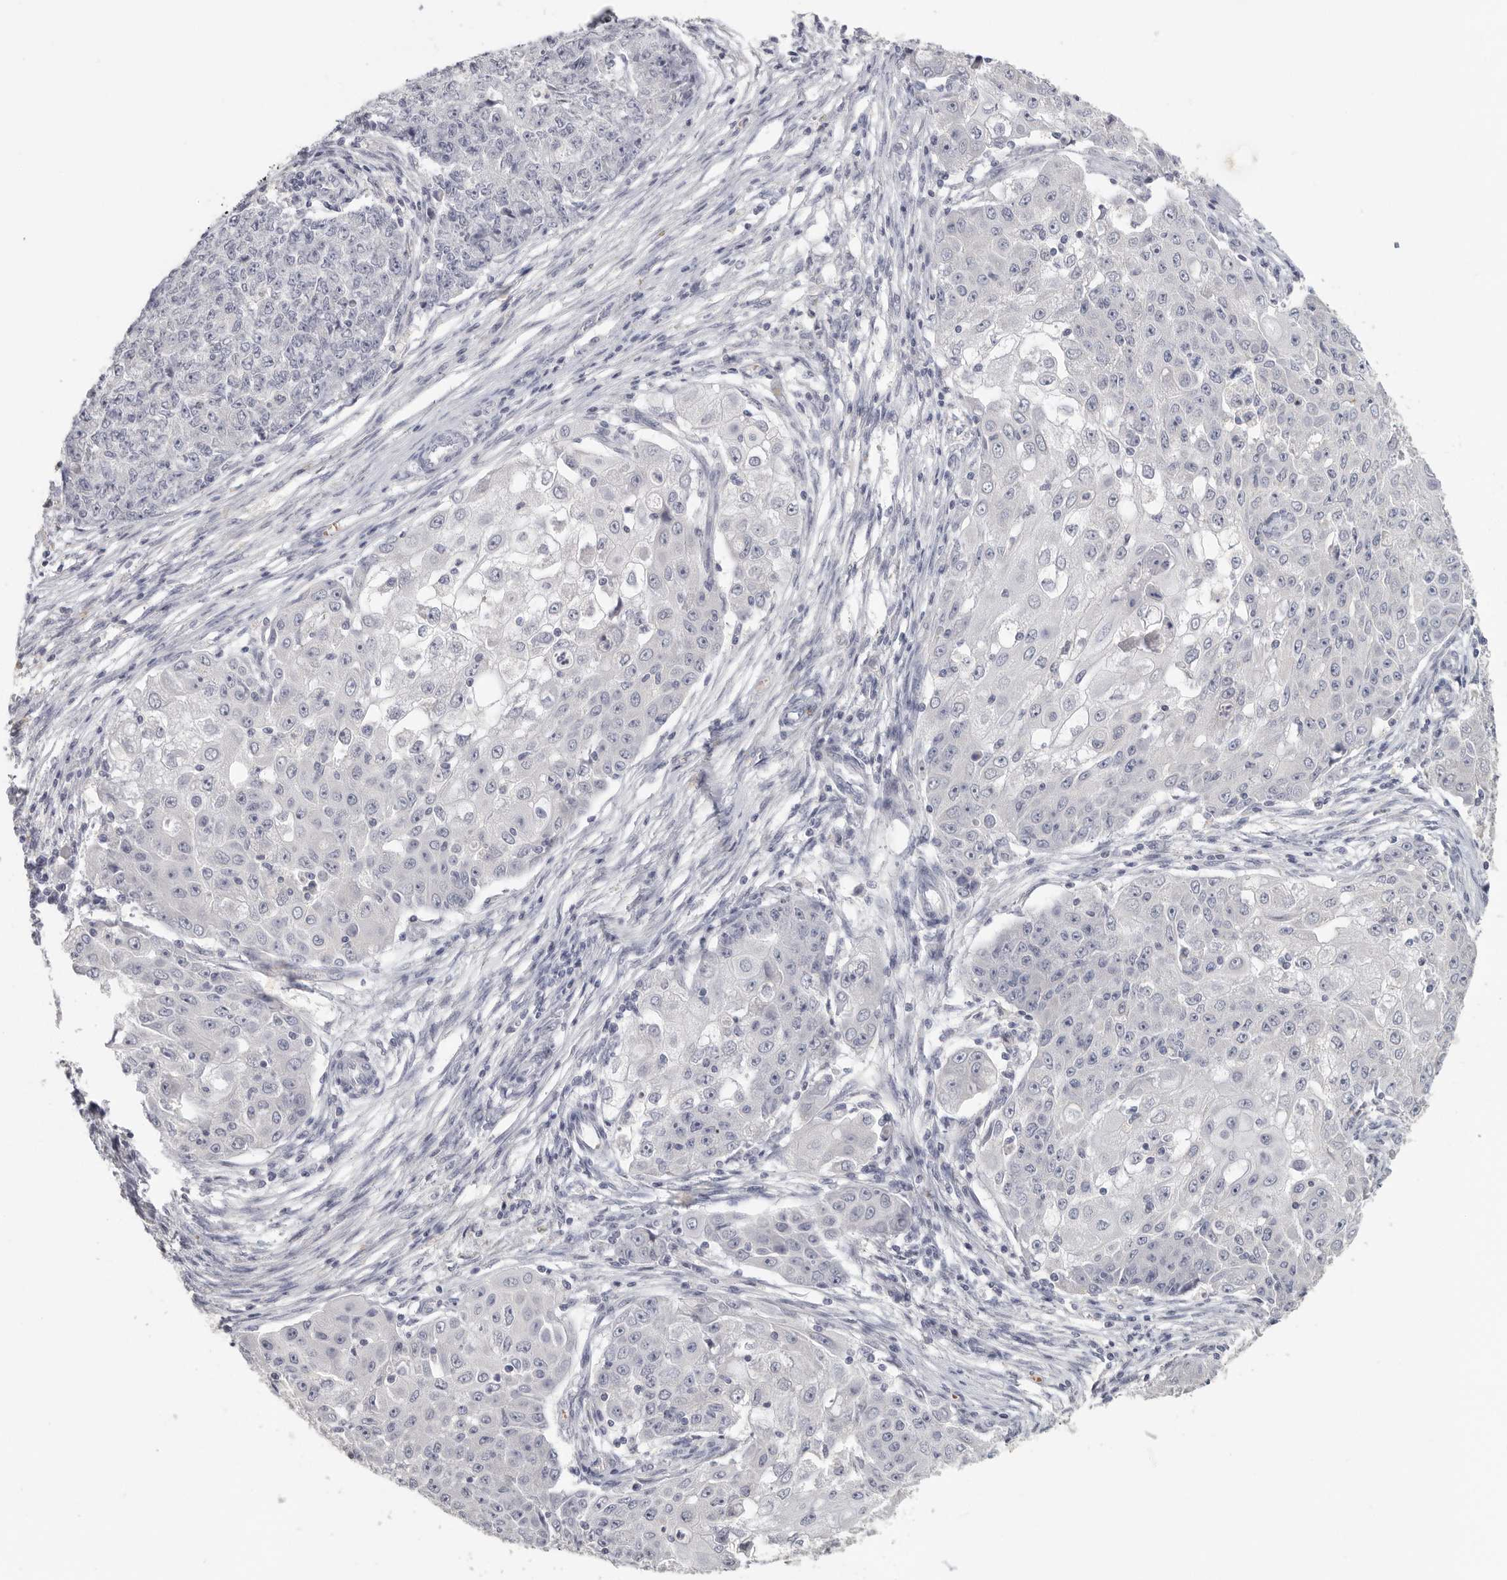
{"staining": {"intensity": "negative", "quantity": "none", "location": "none"}, "tissue": "ovarian cancer", "cell_type": "Tumor cells", "image_type": "cancer", "snomed": [{"axis": "morphology", "description": "Carcinoma, endometroid"}, {"axis": "topography", "description": "Ovary"}], "caption": "DAB (3,3'-diaminobenzidine) immunohistochemical staining of ovarian endometroid carcinoma reveals no significant staining in tumor cells.", "gene": "DNAJC11", "patient": {"sex": "female", "age": 42}}